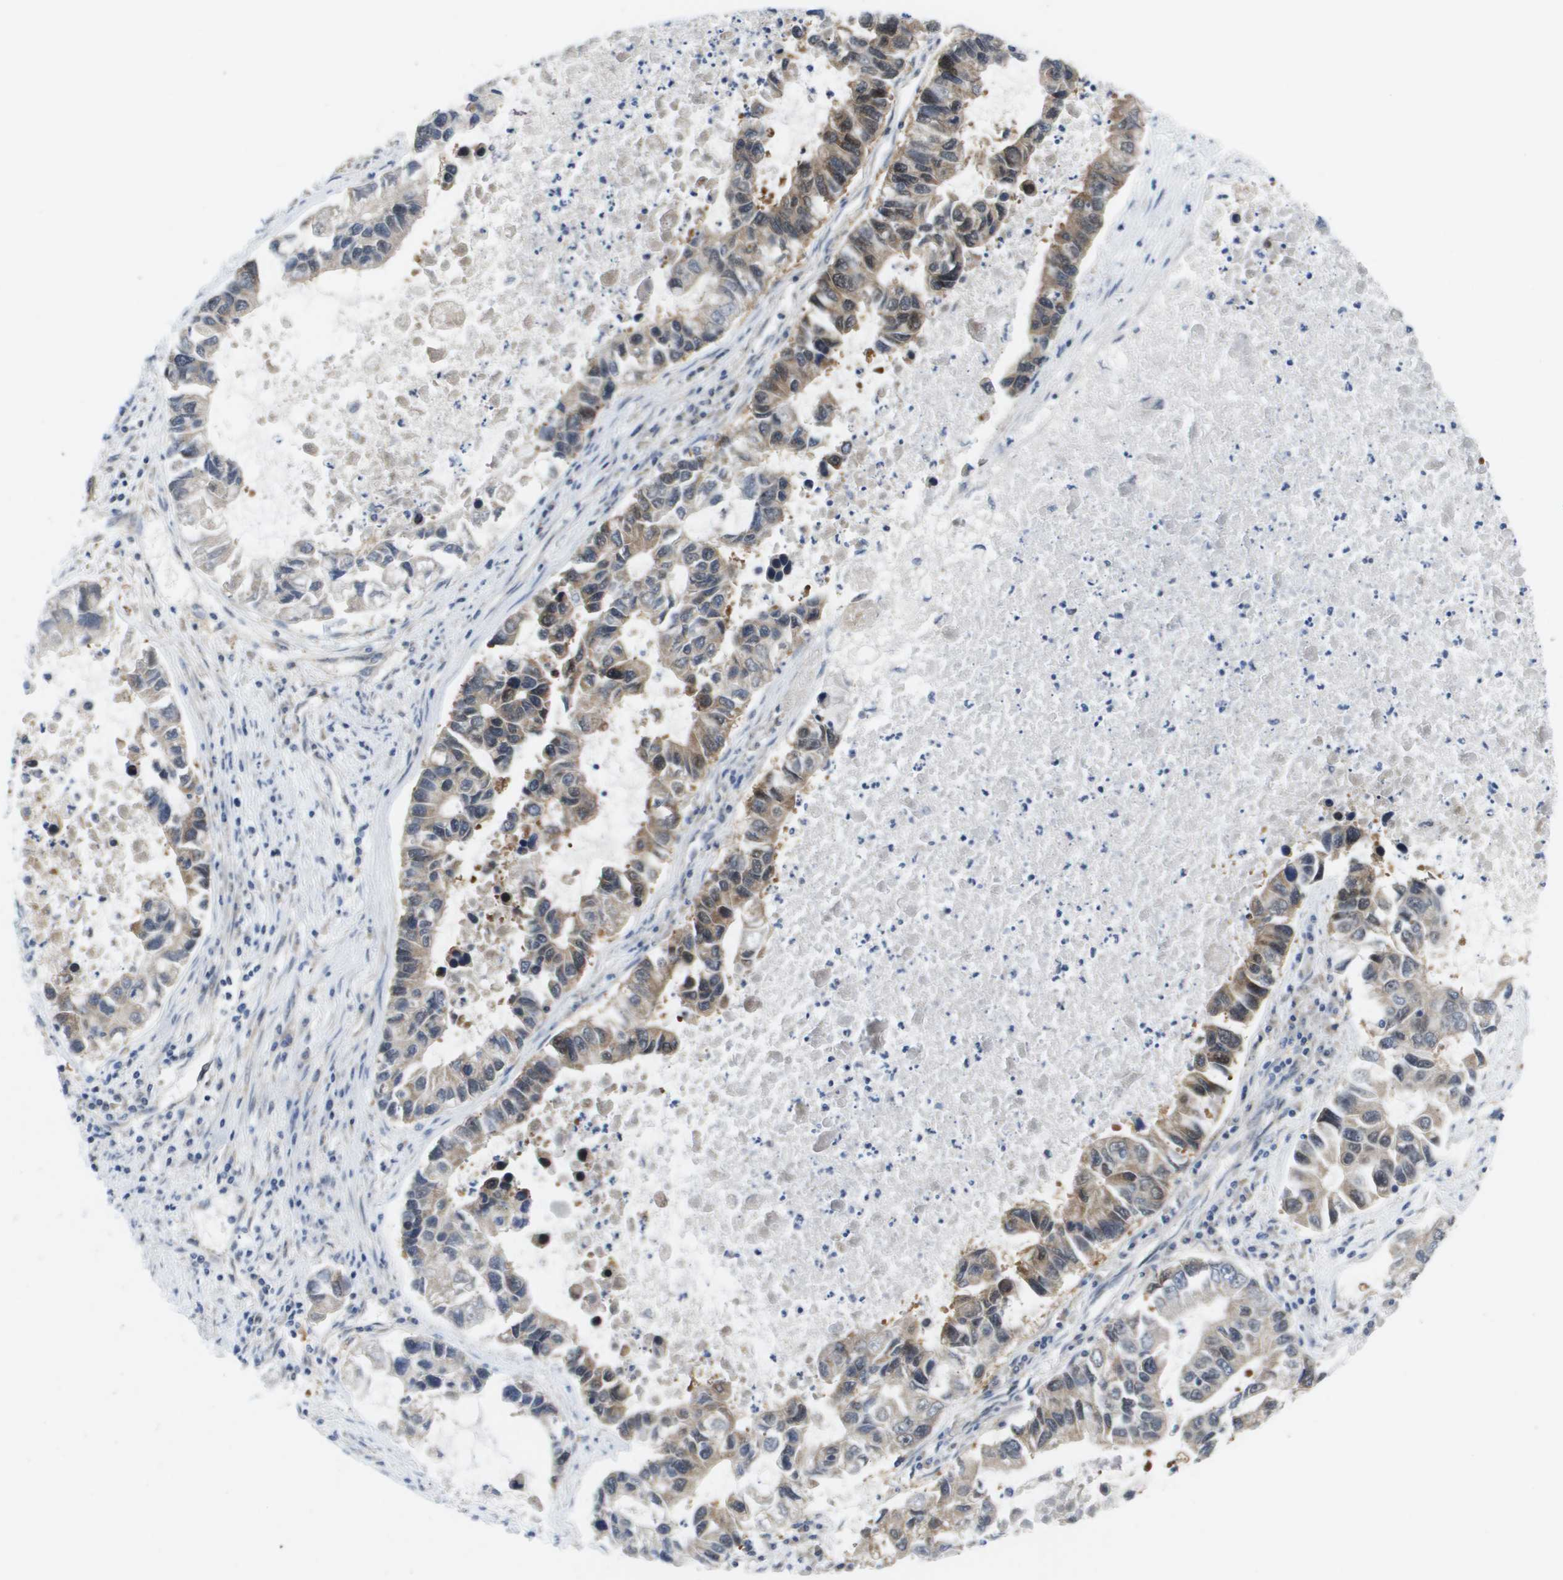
{"staining": {"intensity": "moderate", "quantity": "25%-75%", "location": "cytoplasmic/membranous,nuclear"}, "tissue": "lung cancer", "cell_type": "Tumor cells", "image_type": "cancer", "snomed": [{"axis": "morphology", "description": "Adenocarcinoma, NOS"}, {"axis": "topography", "description": "Lung"}], "caption": "Immunohistochemistry image of neoplastic tissue: human adenocarcinoma (lung) stained using immunohistochemistry (IHC) demonstrates medium levels of moderate protein expression localized specifically in the cytoplasmic/membranous and nuclear of tumor cells, appearing as a cytoplasmic/membranous and nuclear brown color.", "gene": "FKBP4", "patient": {"sex": "female", "age": 51}}